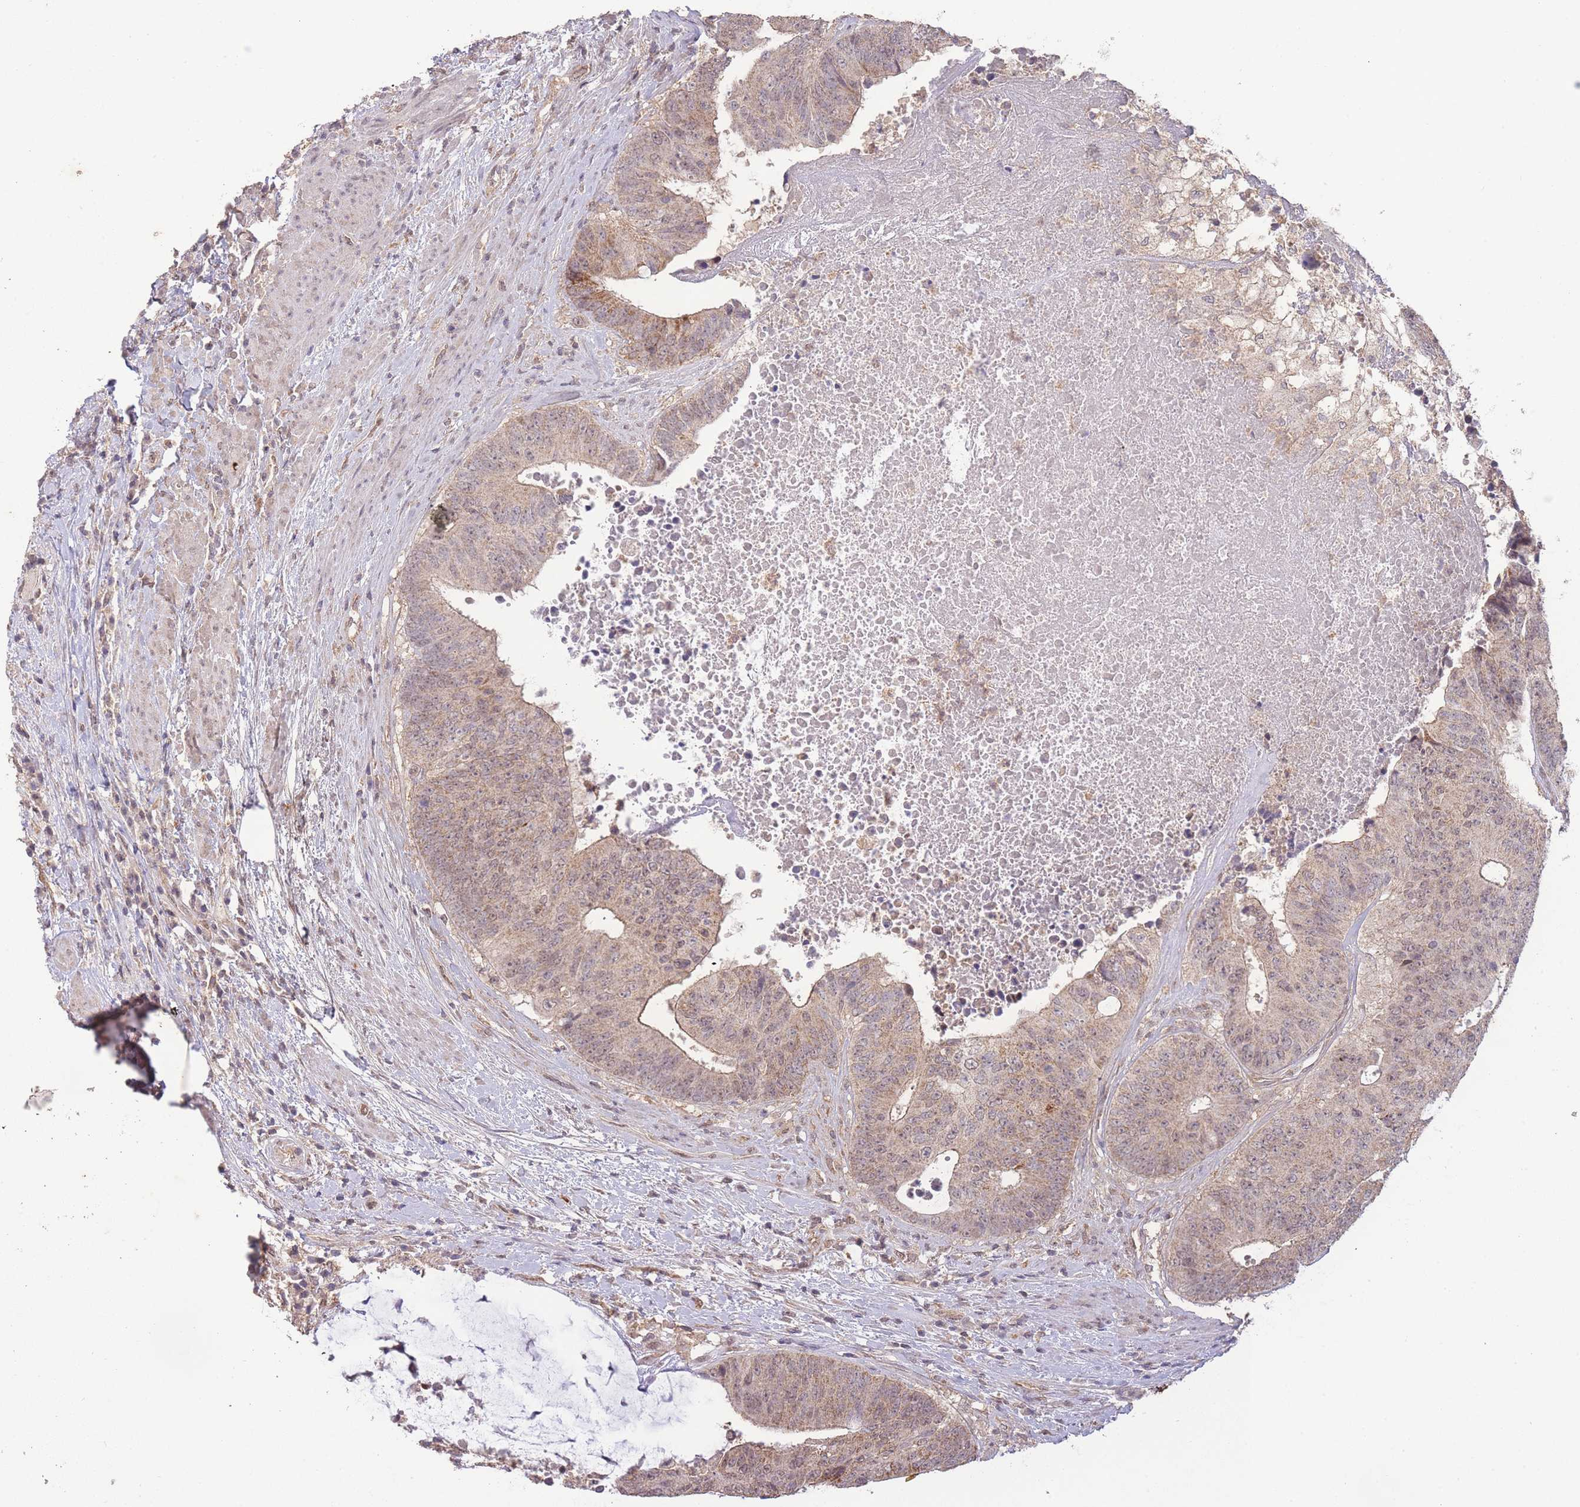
{"staining": {"intensity": "weak", "quantity": "25%-75%", "location": "cytoplasmic/membranous,nuclear"}, "tissue": "colorectal cancer", "cell_type": "Tumor cells", "image_type": "cancer", "snomed": [{"axis": "morphology", "description": "Adenocarcinoma, NOS"}, {"axis": "topography", "description": "Rectum"}], "caption": "Immunohistochemistry (IHC) of adenocarcinoma (colorectal) shows low levels of weak cytoplasmic/membranous and nuclear positivity in approximately 25%-75% of tumor cells. Immunohistochemistry (IHC) stains the protein in brown and the nuclei are stained blue.", "gene": "RNF144B", "patient": {"sex": "male", "age": 72}}